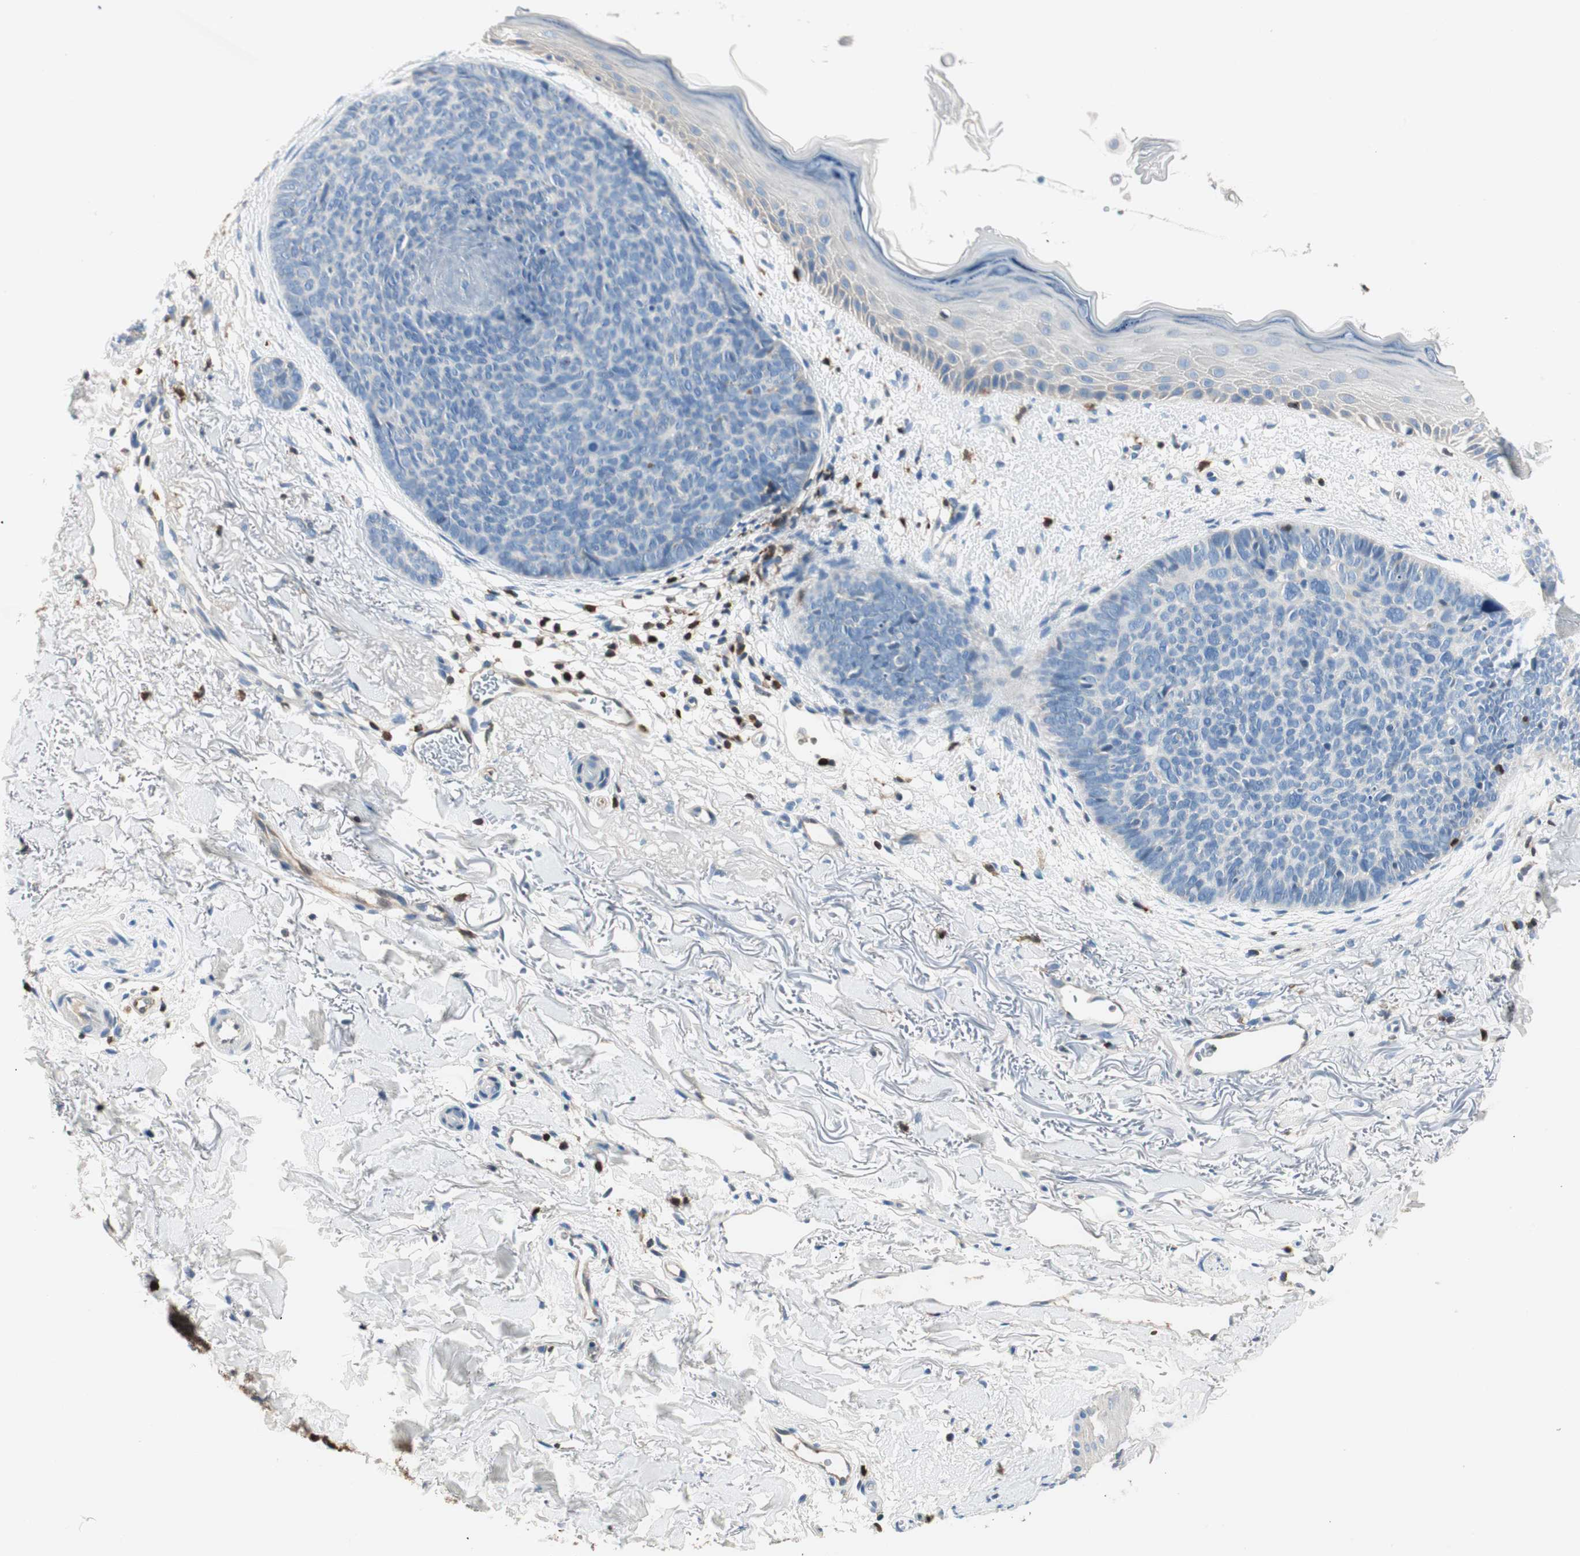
{"staining": {"intensity": "negative", "quantity": "none", "location": "none"}, "tissue": "skin cancer", "cell_type": "Tumor cells", "image_type": "cancer", "snomed": [{"axis": "morphology", "description": "Basal cell carcinoma"}, {"axis": "topography", "description": "Skin"}], "caption": "Skin cancer (basal cell carcinoma) was stained to show a protein in brown. There is no significant staining in tumor cells.", "gene": "COTL1", "patient": {"sex": "female", "age": 70}}